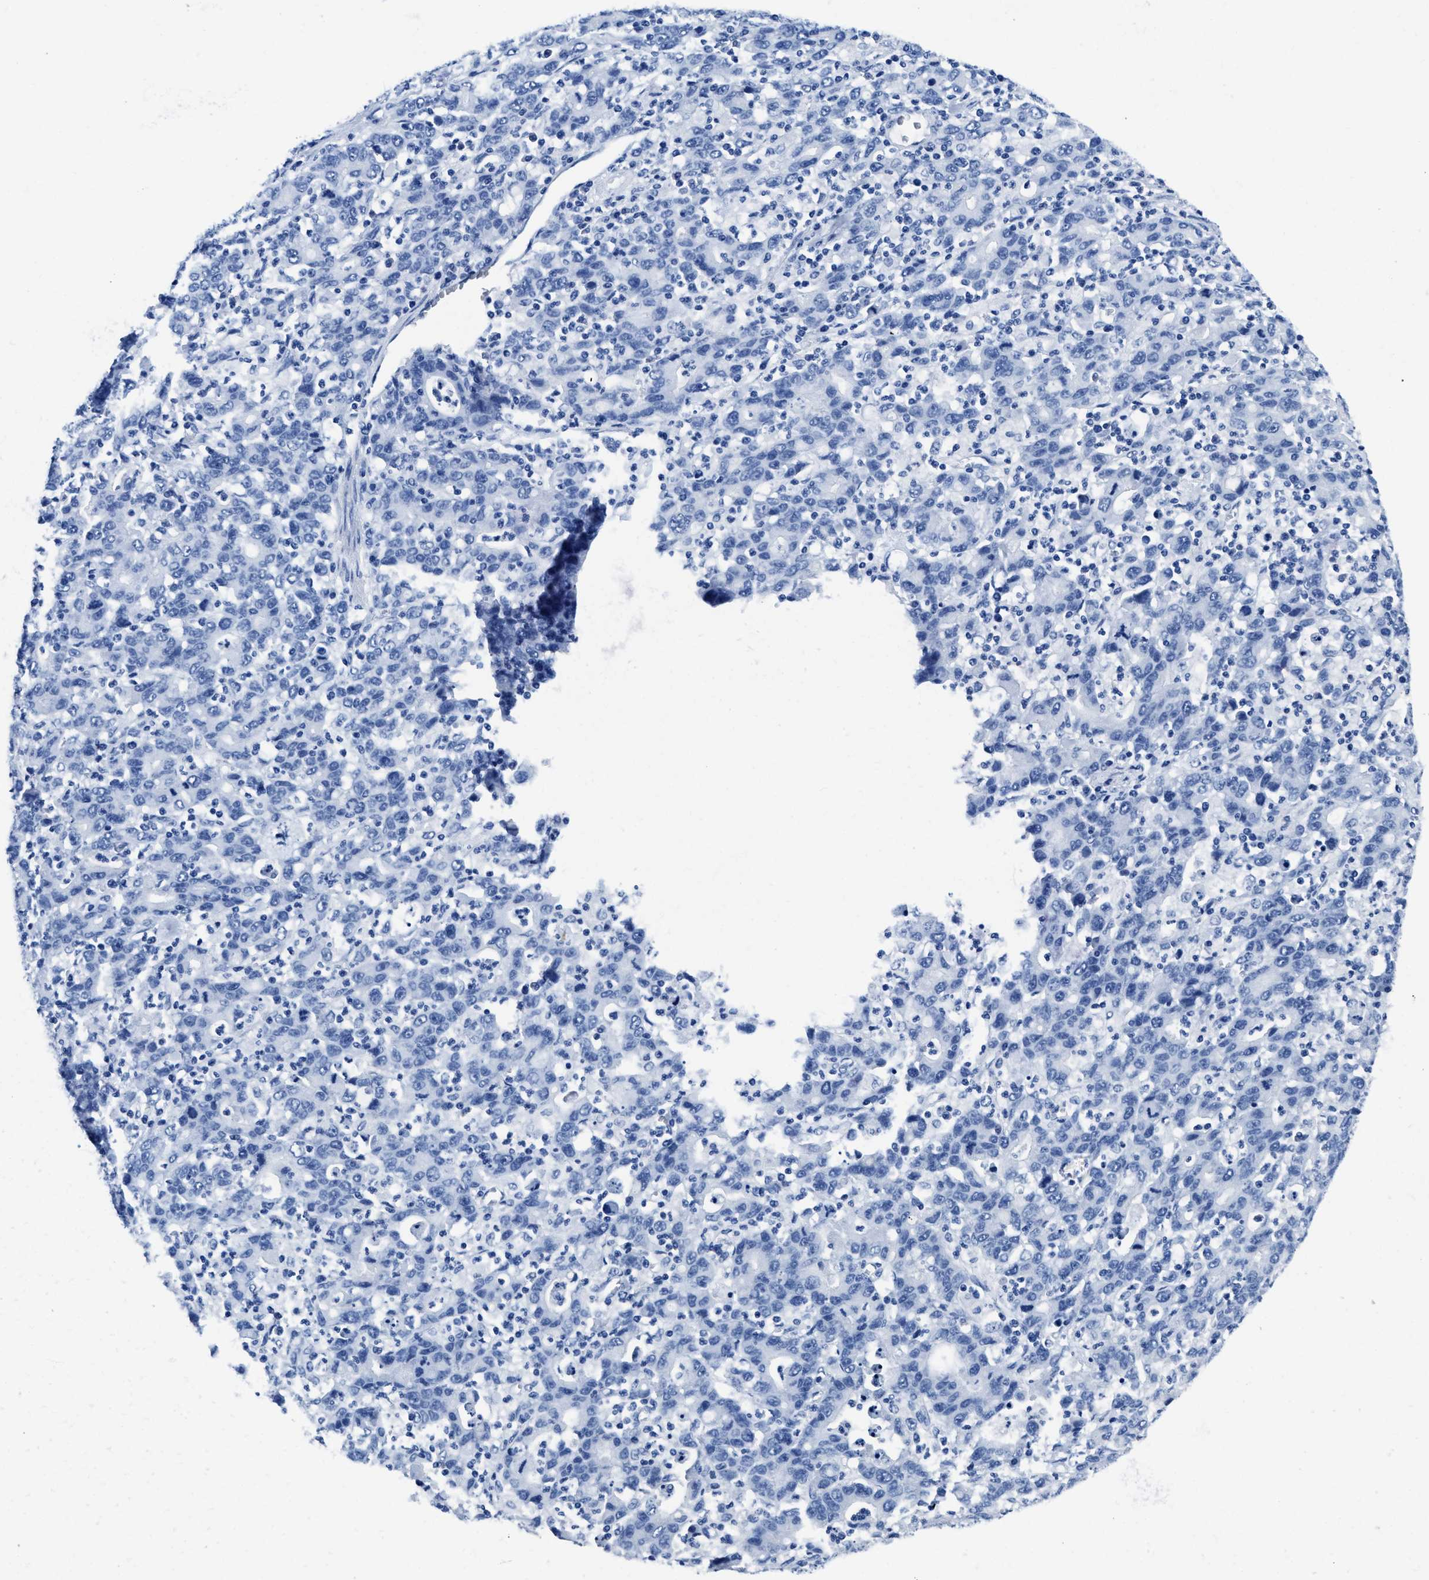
{"staining": {"intensity": "negative", "quantity": "none", "location": "none"}, "tissue": "stomach cancer", "cell_type": "Tumor cells", "image_type": "cancer", "snomed": [{"axis": "morphology", "description": "Adenocarcinoma, NOS"}, {"axis": "topography", "description": "Stomach, upper"}], "caption": "Immunohistochemical staining of human stomach cancer displays no significant expression in tumor cells.", "gene": "ITGA2B", "patient": {"sex": "male", "age": 69}}